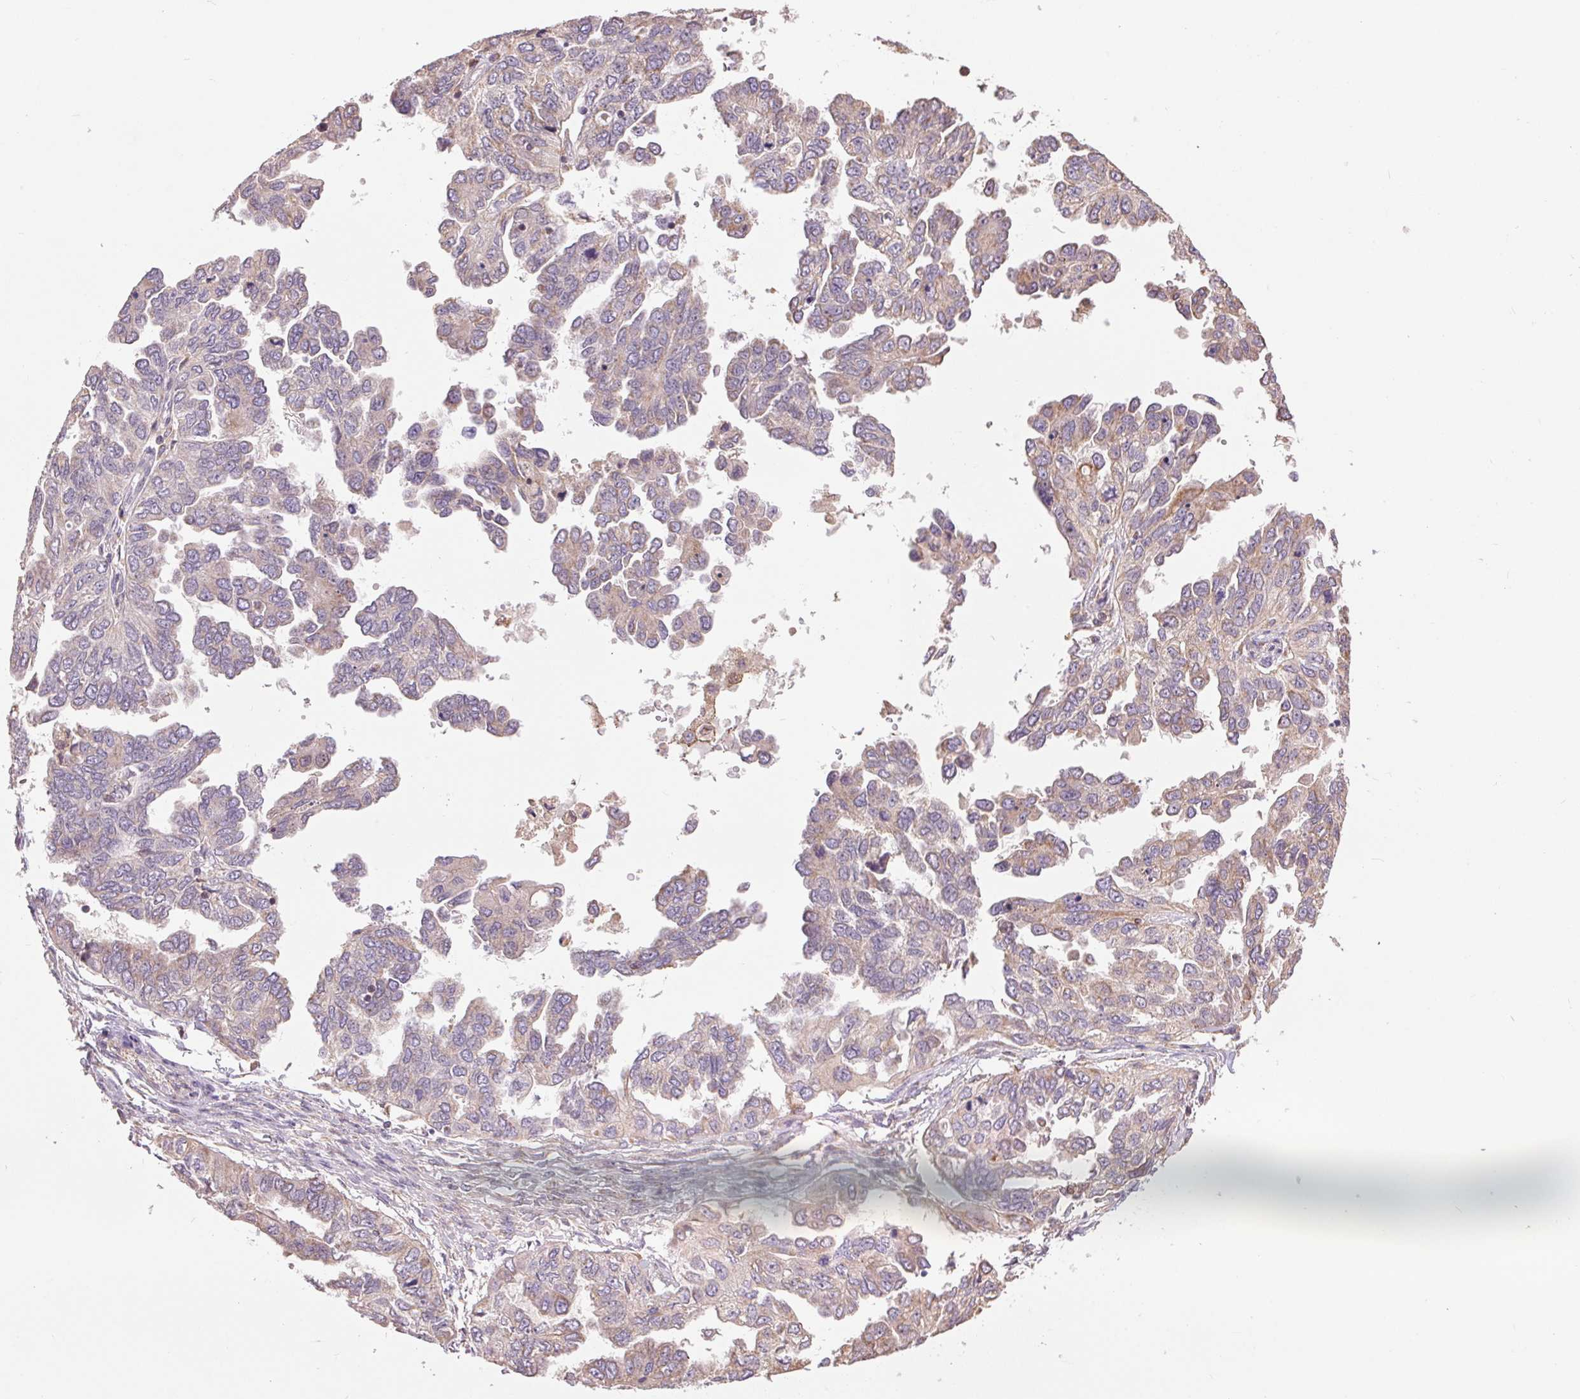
{"staining": {"intensity": "negative", "quantity": "none", "location": "none"}, "tissue": "ovarian cancer", "cell_type": "Tumor cells", "image_type": "cancer", "snomed": [{"axis": "morphology", "description": "Cystadenocarcinoma, serous, NOS"}, {"axis": "topography", "description": "Ovary"}], "caption": "Serous cystadenocarcinoma (ovarian) stained for a protein using immunohistochemistry displays no positivity tumor cells.", "gene": "DGUOK", "patient": {"sex": "female", "age": 53}}